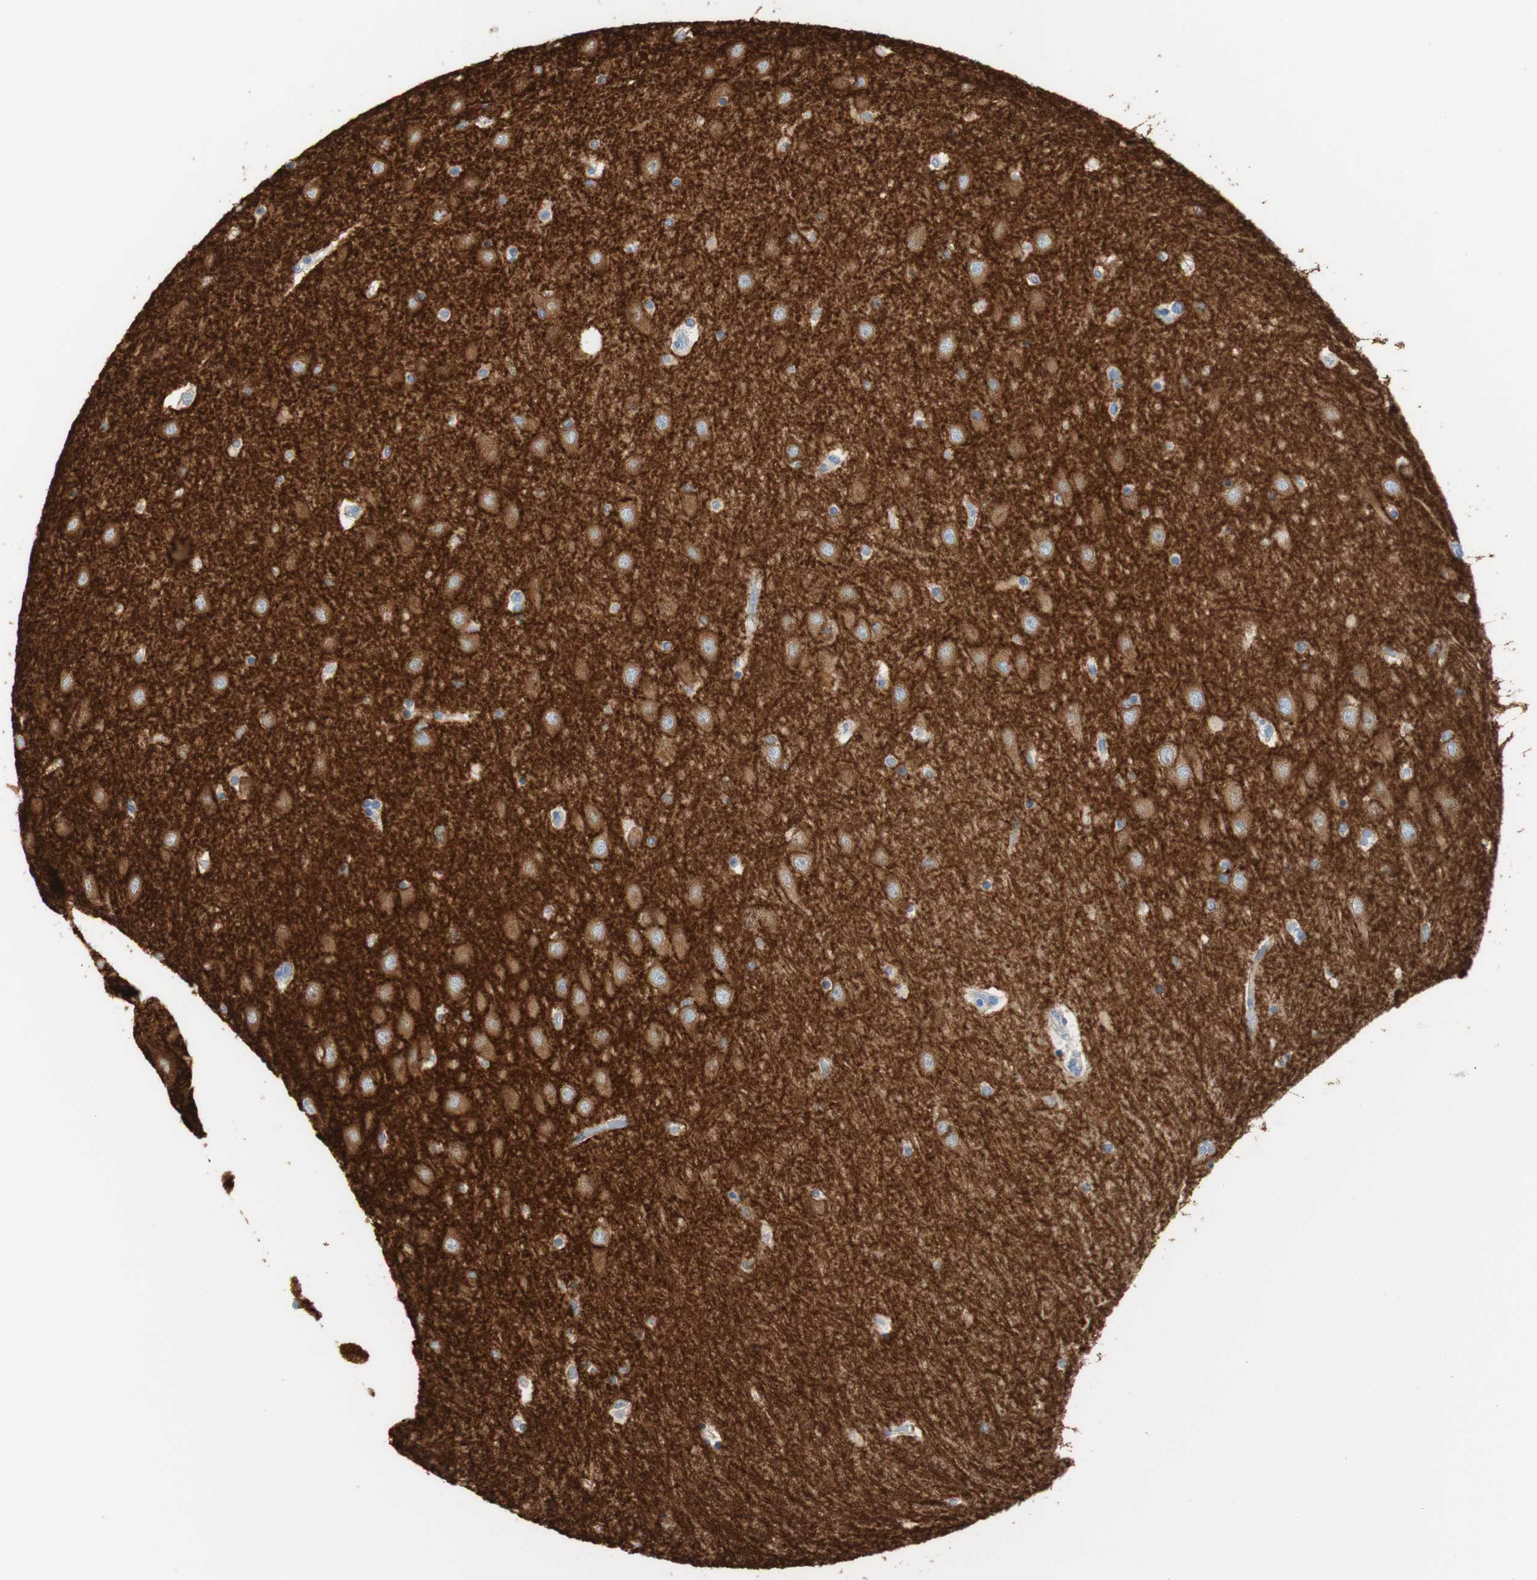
{"staining": {"intensity": "negative", "quantity": "none", "location": "none"}, "tissue": "hippocampus", "cell_type": "Glial cells", "image_type": "normal", "snomed": [{"axis": "morphology", "description": "Normal tissue, NOS"}, {"axis": "topography", "description": "Hippocampus"}], "caption": "Immunohistochemical staining of benign hippocampus demonstrates no significant positivity in glial cells.", "gene": "ATP2B1", "patient": {"sex": "female", "age": 54}}